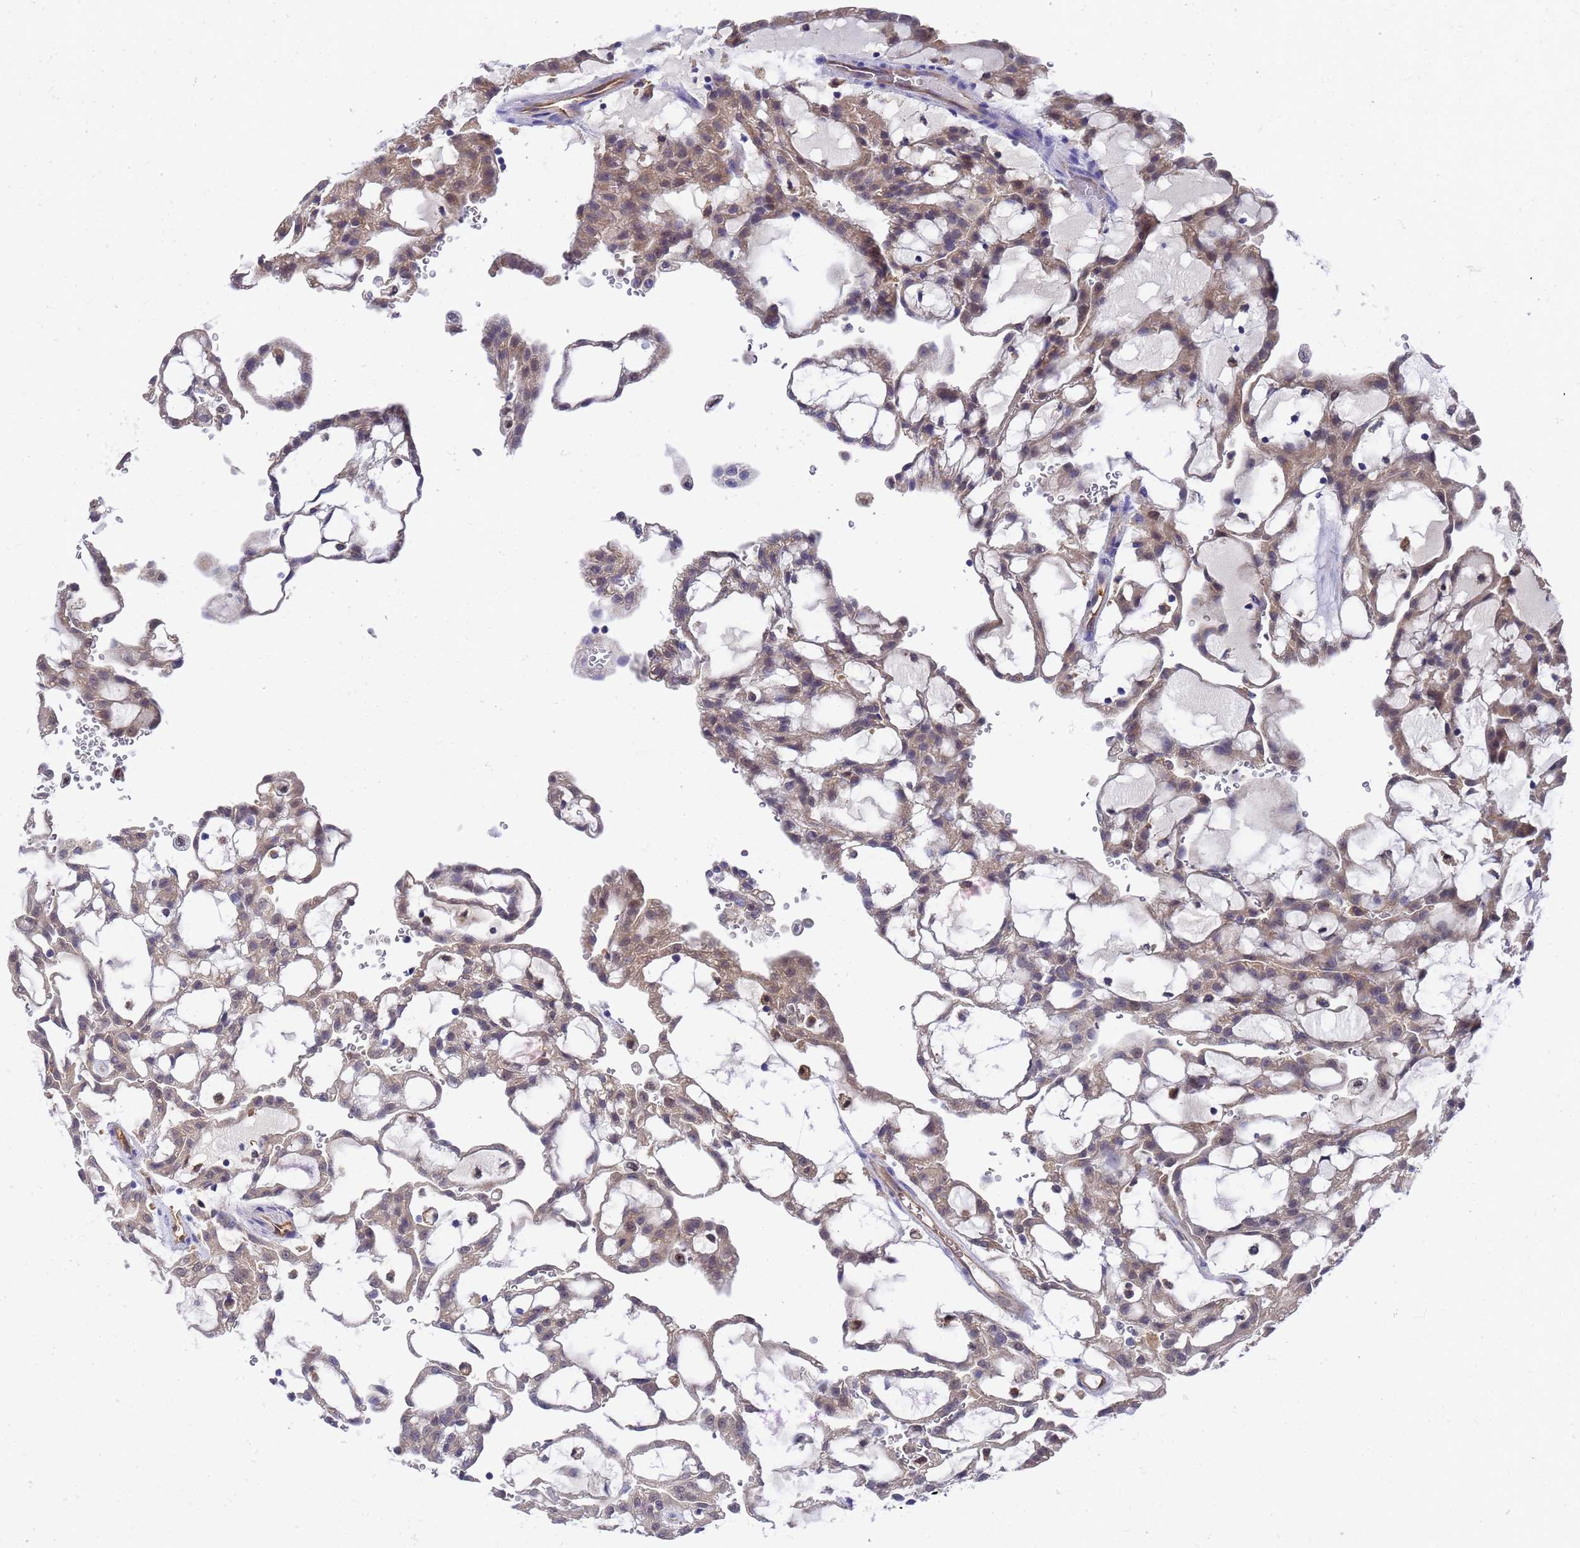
{"staining": {"intensity": "weak", "quantity": "25%-75%", "location": "cytoplasmic/membranous,nuclear"}, "tissue": "renal cancer", "cell_type": "Tumor cells", "image_type": "cancer", "snomed": [{"axis": "morphology", "description": "Adenocarcinoma, NOS"}, {"axis": "topography", "description": "Kidney"}], "caption": "Immunohistochemistry of human adenocarcinoma (renal) shows low levels of weak cytoplasmic/membranous and nuclear expression in approximately 25%-75% of tumor cells.", "gene": "SLC35E2B", "patient": {"sex": "male", "age": 63}}